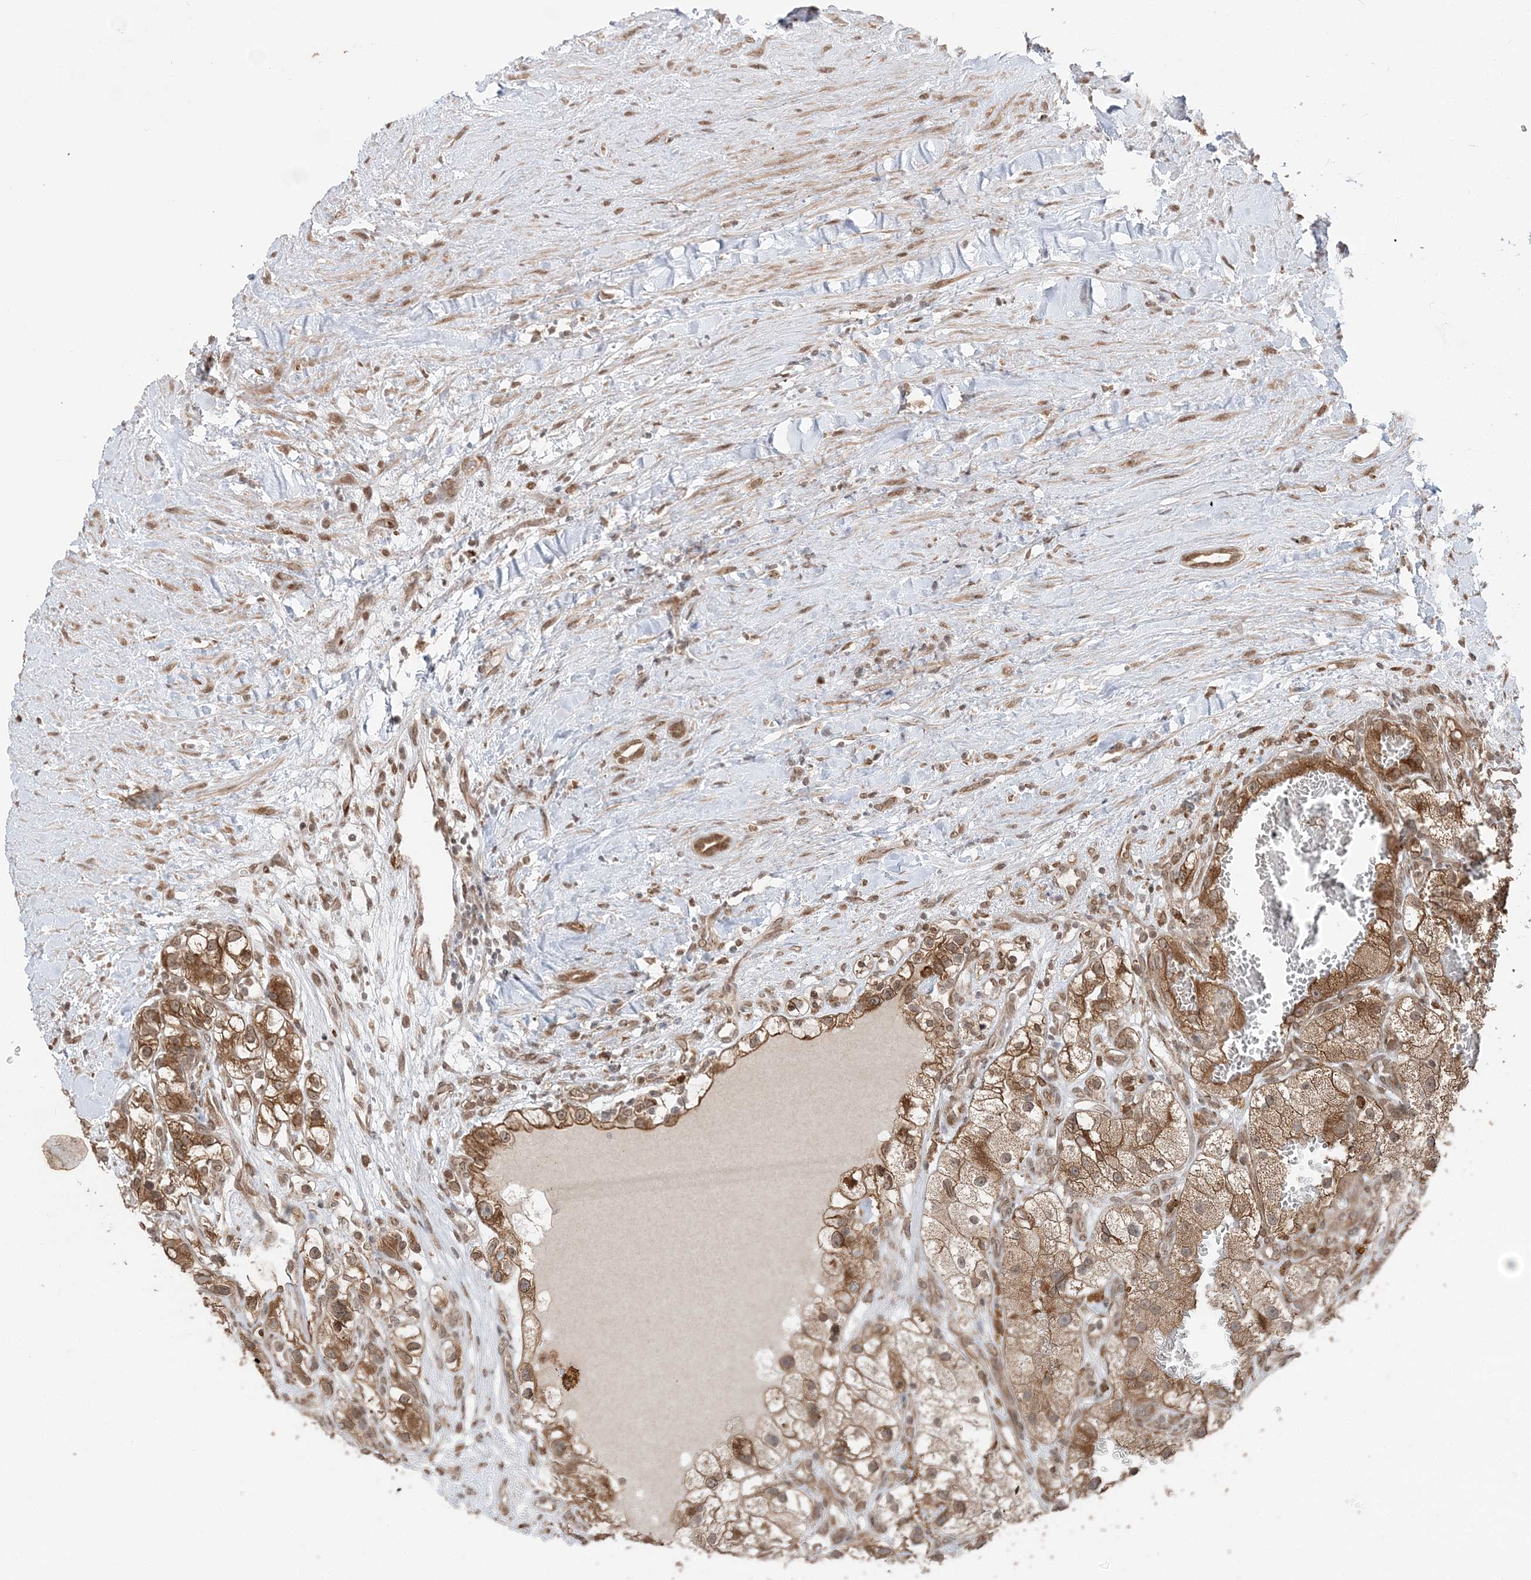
{"staining": {"intensity": "moderate", "quantity": ">75%", "location": "cytoplasmic/membranous"}, "tissue": "renal cancer", "cell_type": "Tumor cells", "image_type": "cancer", "snomed": [{"axis": "morphology", "description": "Adenocarcinoma, NOS"}, {"axis": "topography", "description": "Kidney"}], "caption": "The photomicrograph shows staining of renal adenocarcinoma, revealing moderate cytoplasmic/membranous protein expression (brown color) within tumor cells.", "gene": "TMED10", "patient": {"sex": "female", "age": 57}}